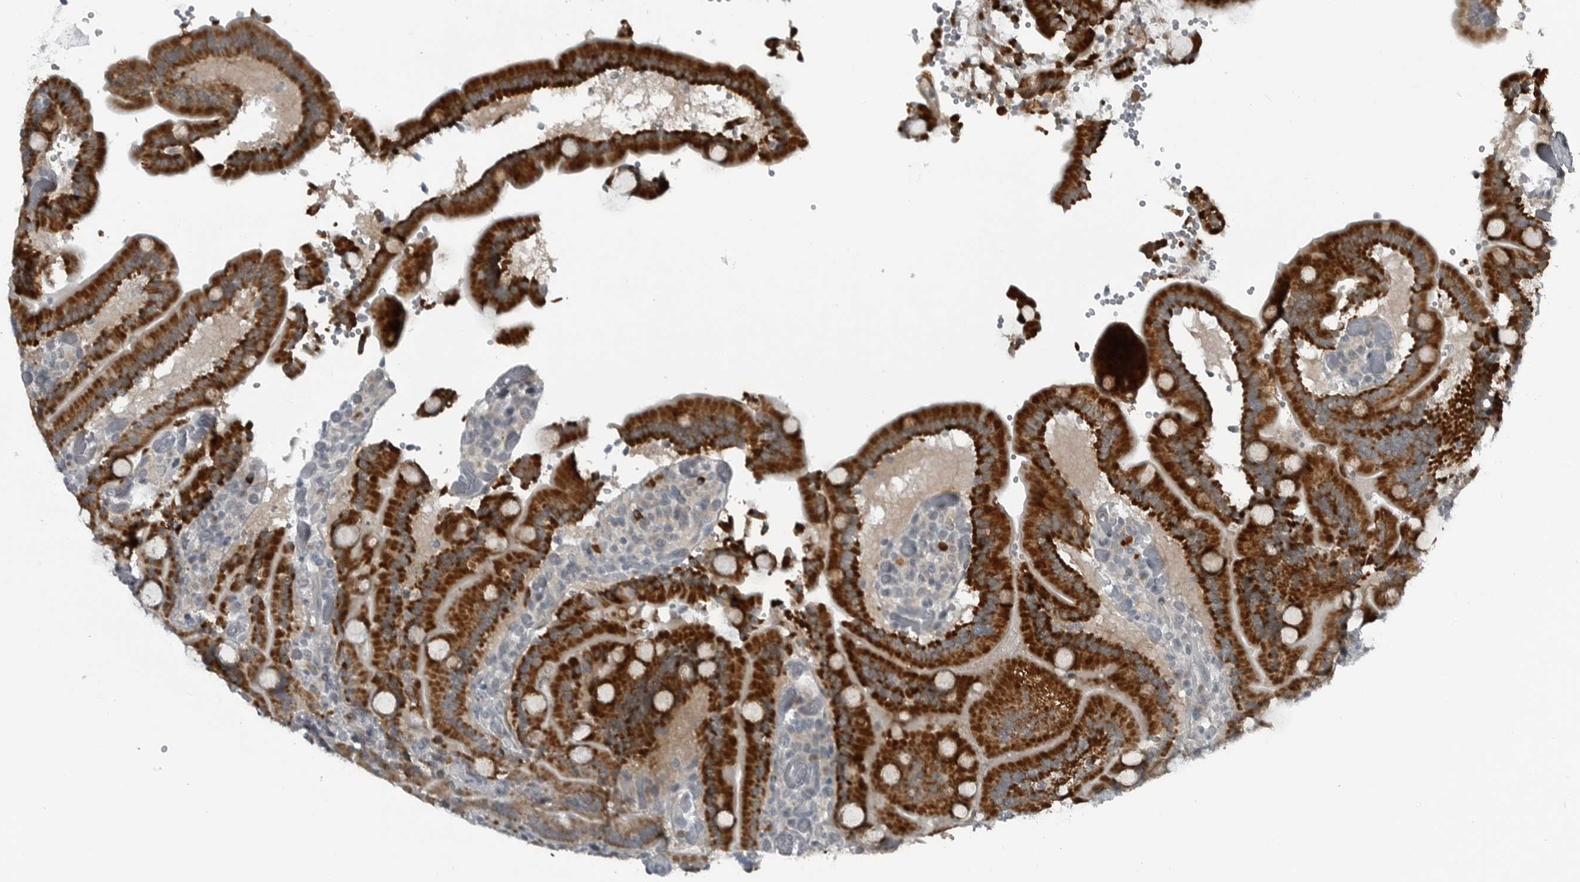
{"staining": {"intensity": "strong", "quantity": ">75%", "location": "cytoplasmic/membranous"}, "tissue": "duodenum", "cell_type": "Glandular cells", "image_type": "normal", "snomed": [{"axis": "morphology", "description": "Normal tissue, NOS"}, {"axis": "topography", "description": "Duodenum"}], "caption": "The histopathology image demonstrates staining of normal duodenum, revealing strong cytoplasmic/membranous protein positivity (brown color) within glandular cells.", "gene": "GAK", "patient": {"sex": "female", "age": 62}}